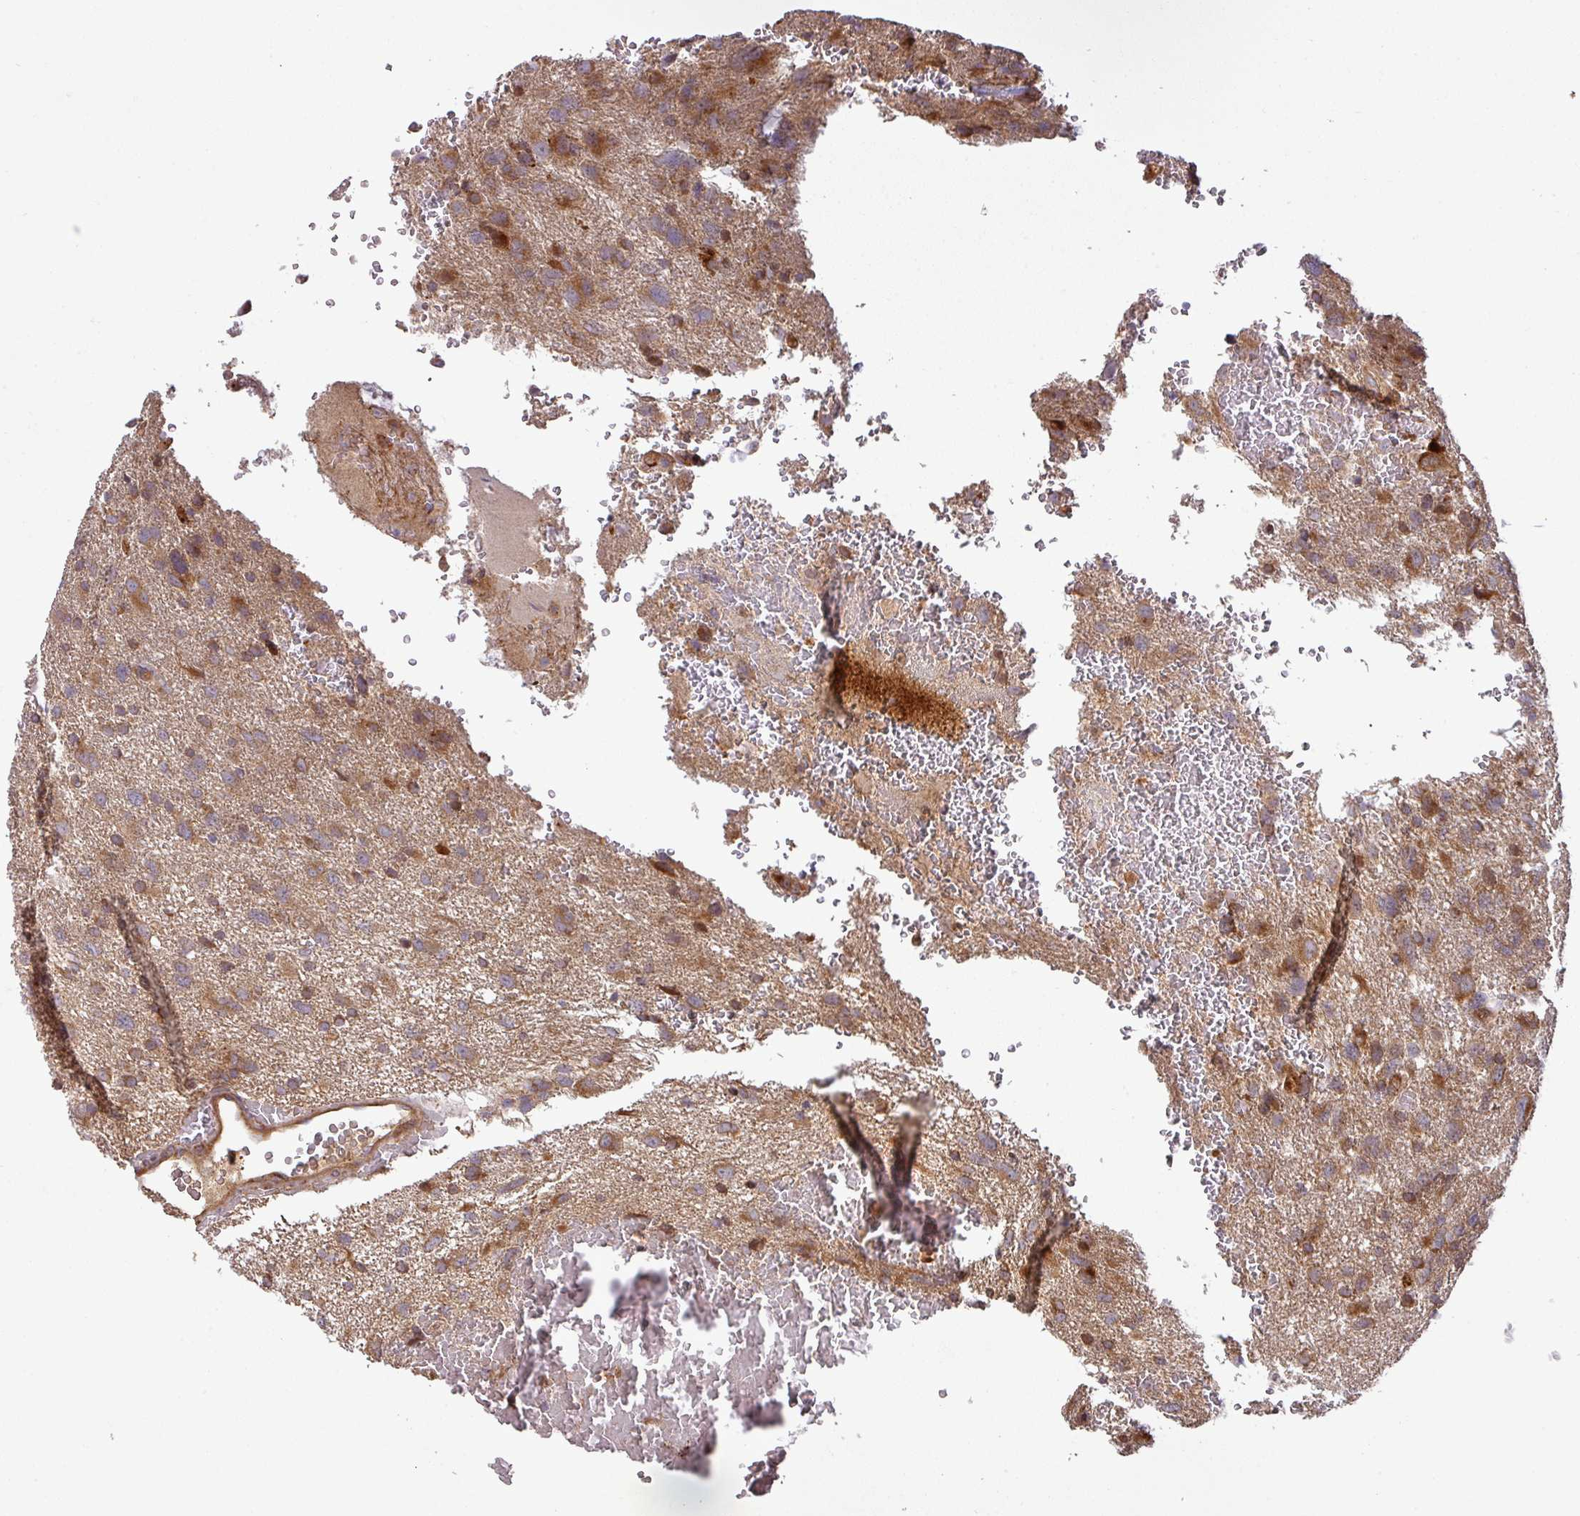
{"staining": {"intensity": "moderate", "quantity": ">75%", "location": "cytoplasmic/membranous"}, "tissue": "glioma", "cell_type": "Tumor cells", "image_type": "cancer", "snomed": [{"axis": "morphology", "description": "Glioma, malignant, High grade"}, {"axis": "topography", "description": "Brain"}], "caption": "Immunohistochemical staining of human glioma shows moderate cytoplasmic/membranous protein positivity in about >75% of tumor cells.", "gene": "ART1", "patient": {"sex": "male", "age": 61}}